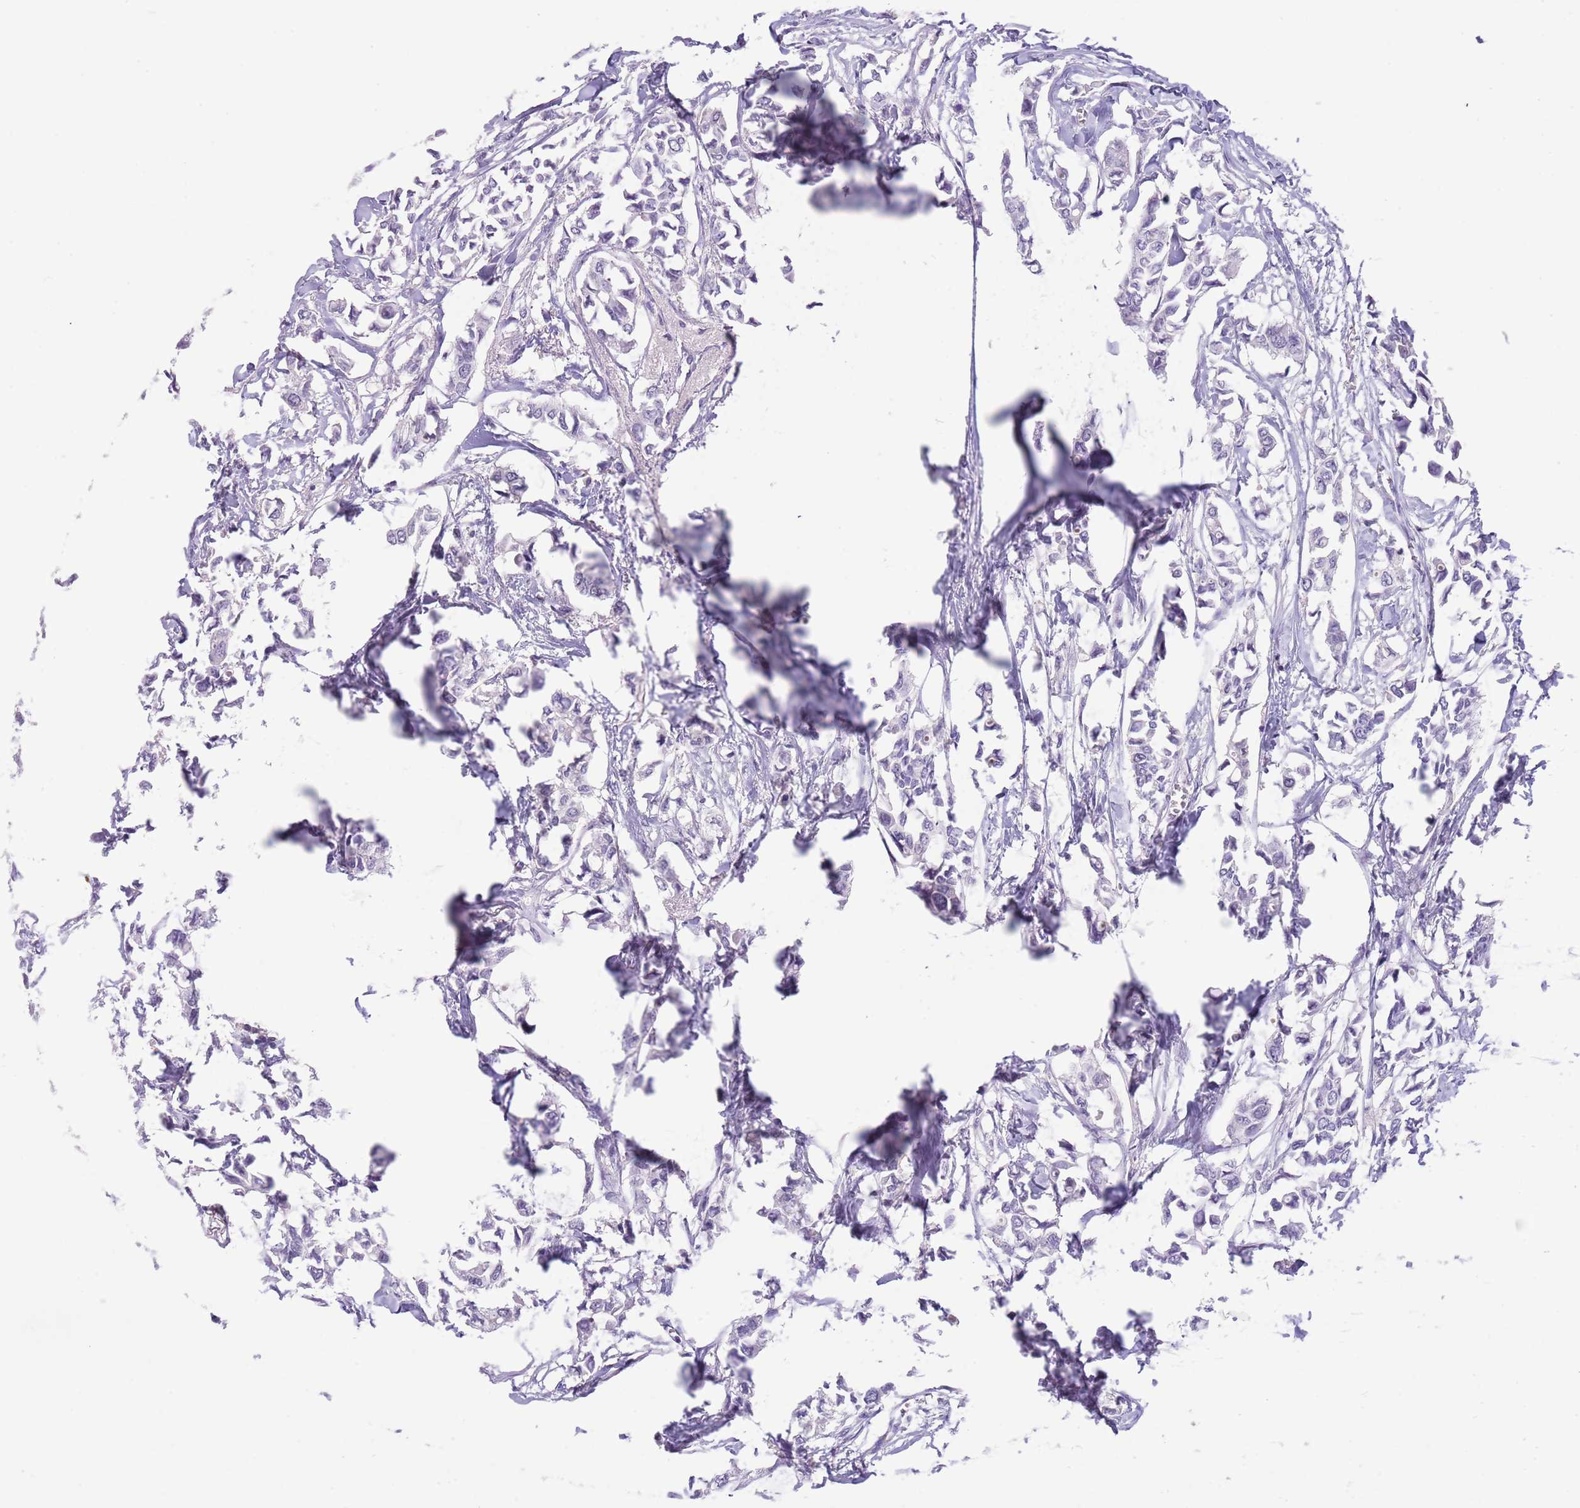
{"staining": {"intensity": "negative", "quantity": "none", "location": "none"}, "tissue": "breast cancer", "cell_type": "Tumor cells", "image_type": "cancer", "snomed": [{"axis": "morphology", "description": "Duct carcinoma"}, {"axis": "topography", "description": "Breast"}], "caption": "DAB (3,3'-diaminobenzidine) immunohistochemical staining of breast infiltrating ductal carcinoma shows no significant staining in tumor cells.", "gene": "TSGA13", "patient": {"sex": "female", "age": 41}}